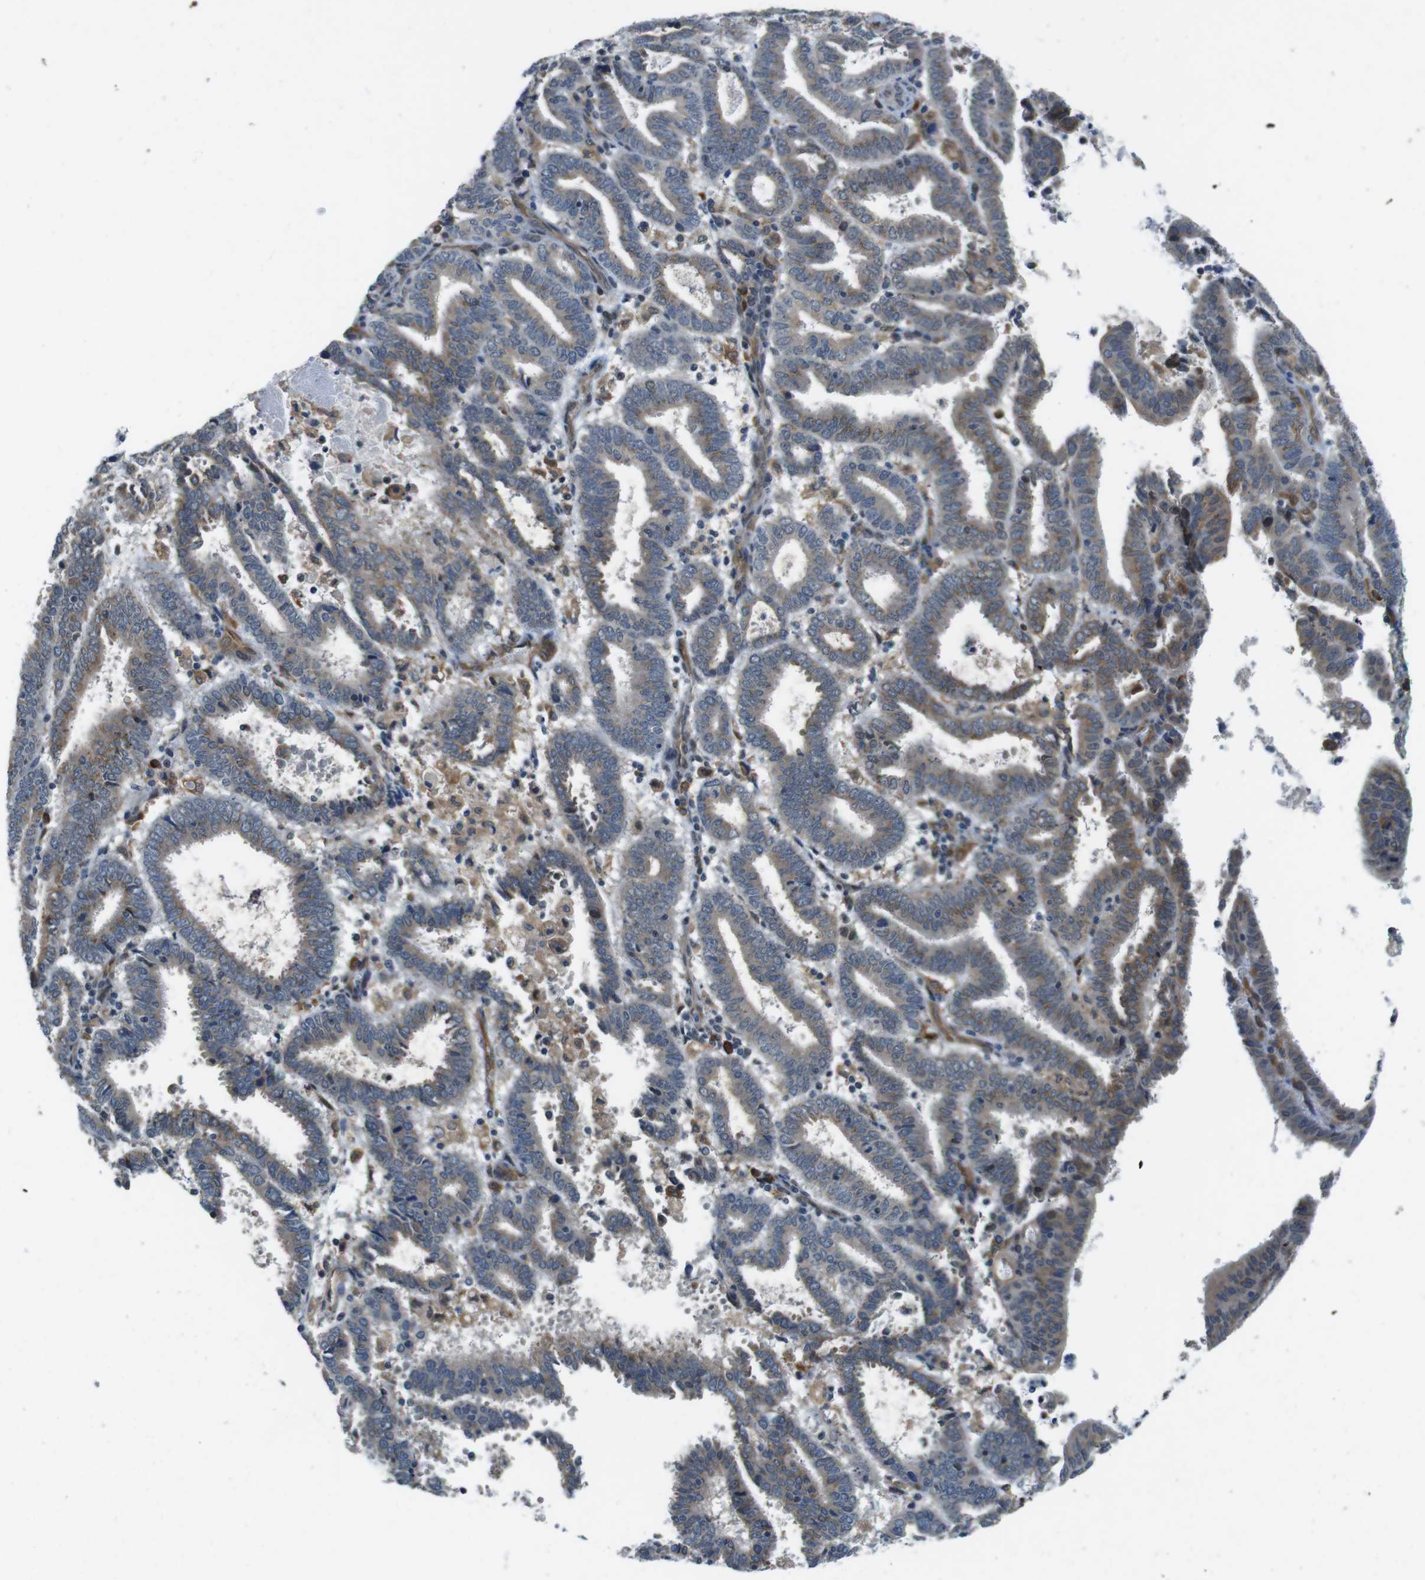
{"staining": {"intensity": "moderate", "quantity": "<25%", "location": "cytoplasmic/membranous"}, "tissue": "endometrial cancer", "cell_type": "Tumor cells", "image_type": "cancer", "snomed": [{"axis": "morphology", "description": "Adenocarcinoma, NOS"}, {"axis": "topography", "description": "Uterus"}], "caption": "Protein positivity by immunohistochemistry (IHC) reveals moderate cytoplasmic/membranous positivity in about <25% of tumor cells in endometrial adenocarcinoma.", "gene": "PALD1", "patient": {"sex": "female", "age": 83}}